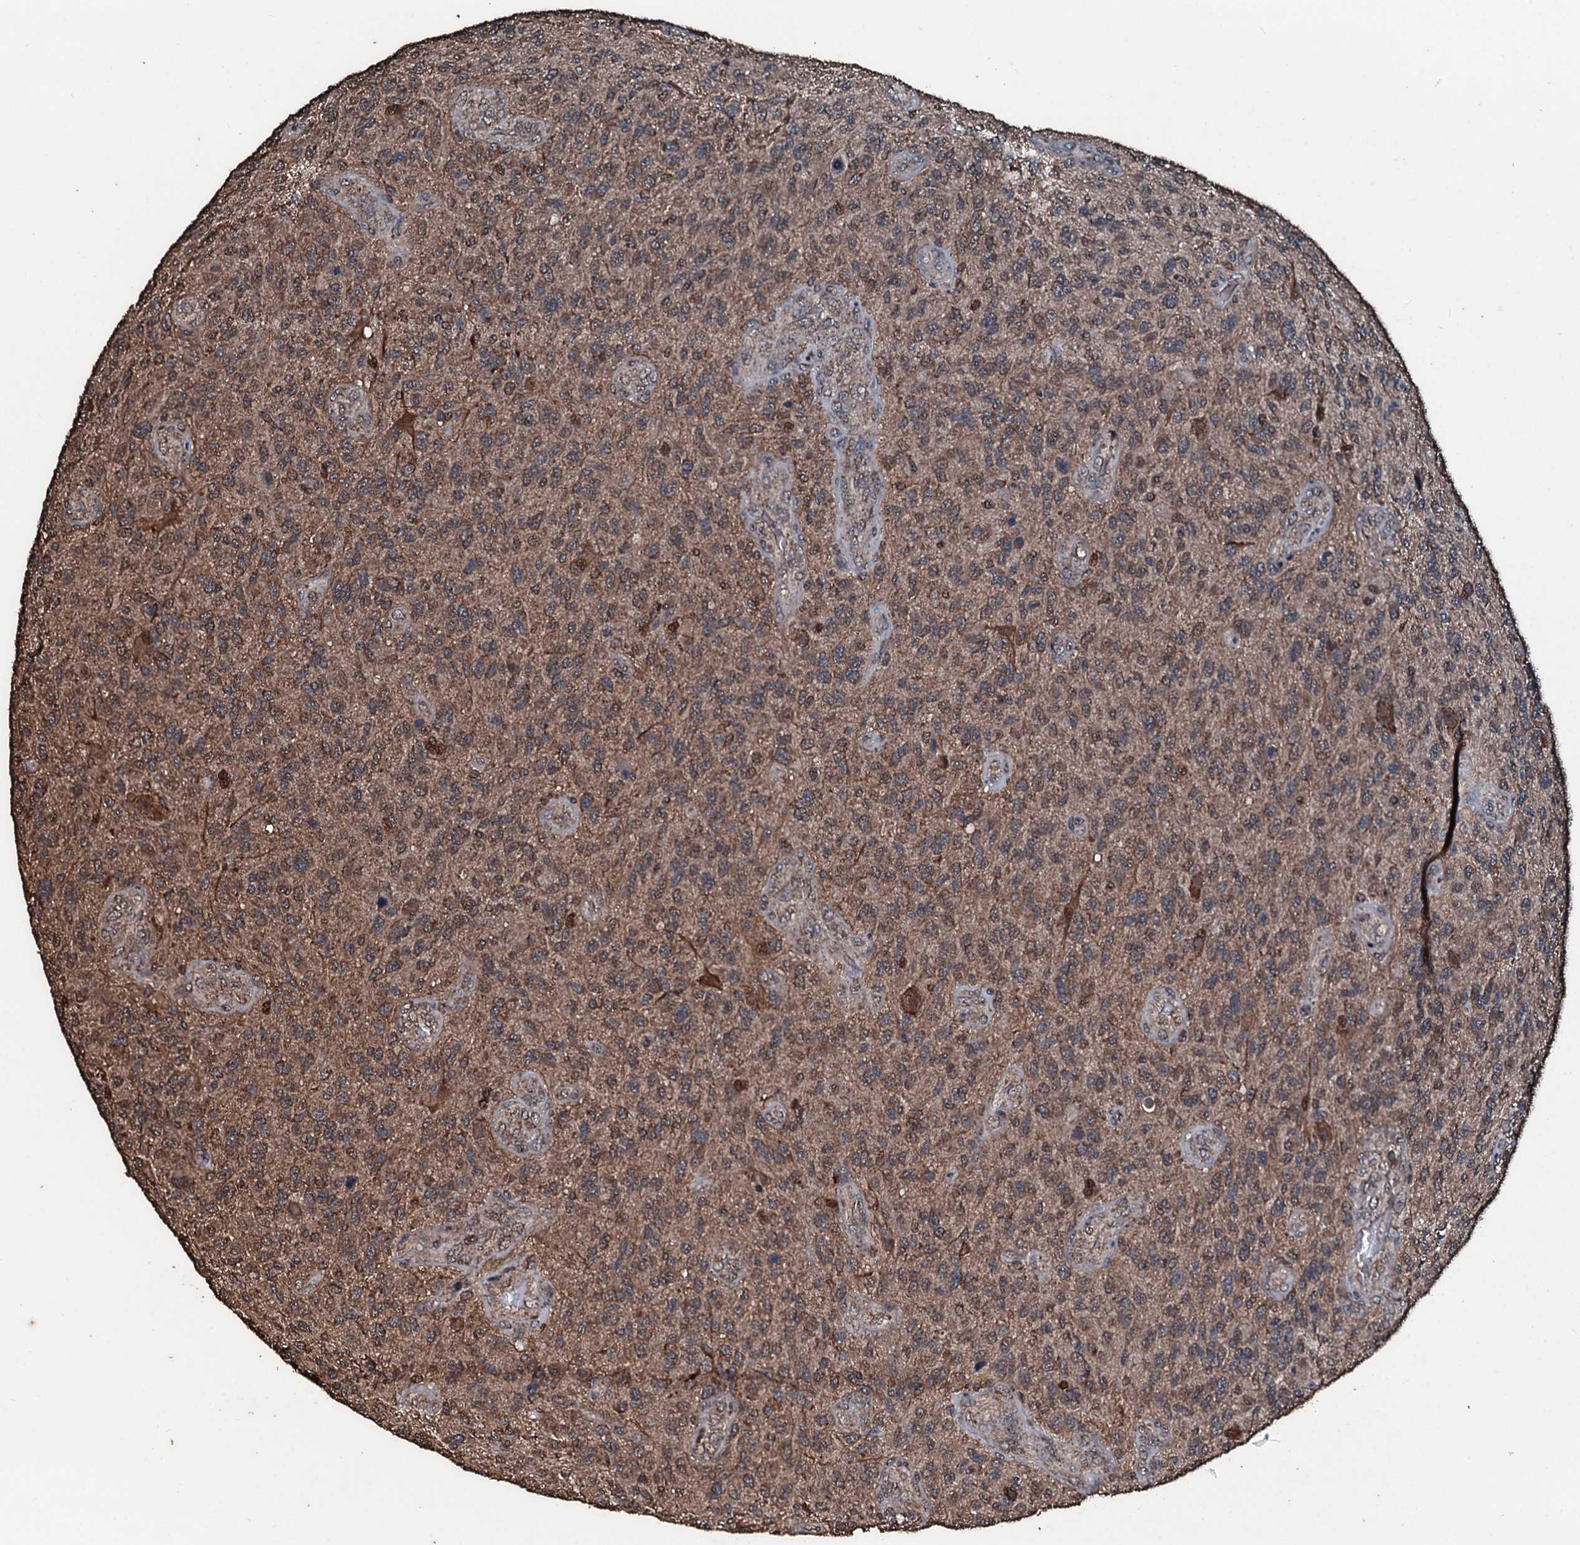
{"staining": {"intensity": "moderate", "quantity": ">75%", "location": "cytoplasmic/membranous"}, "tissue": "glioma", "cell_type": "Tumor cells", "image_type": "cancer", "snomed": [{"axis": "morphology", "description": "Glioma, malignant, High grade"}, {"axis": "topography", "description": "Brain"}], "caption": "Moderate cytoplasmic/membranous positivity for a protein is present in approximately >75% of tumor cells of high-grade glioma (malignant) using IHC.", "gene": "FAAP24", "patient": {"sex": "male", "age": 47}}